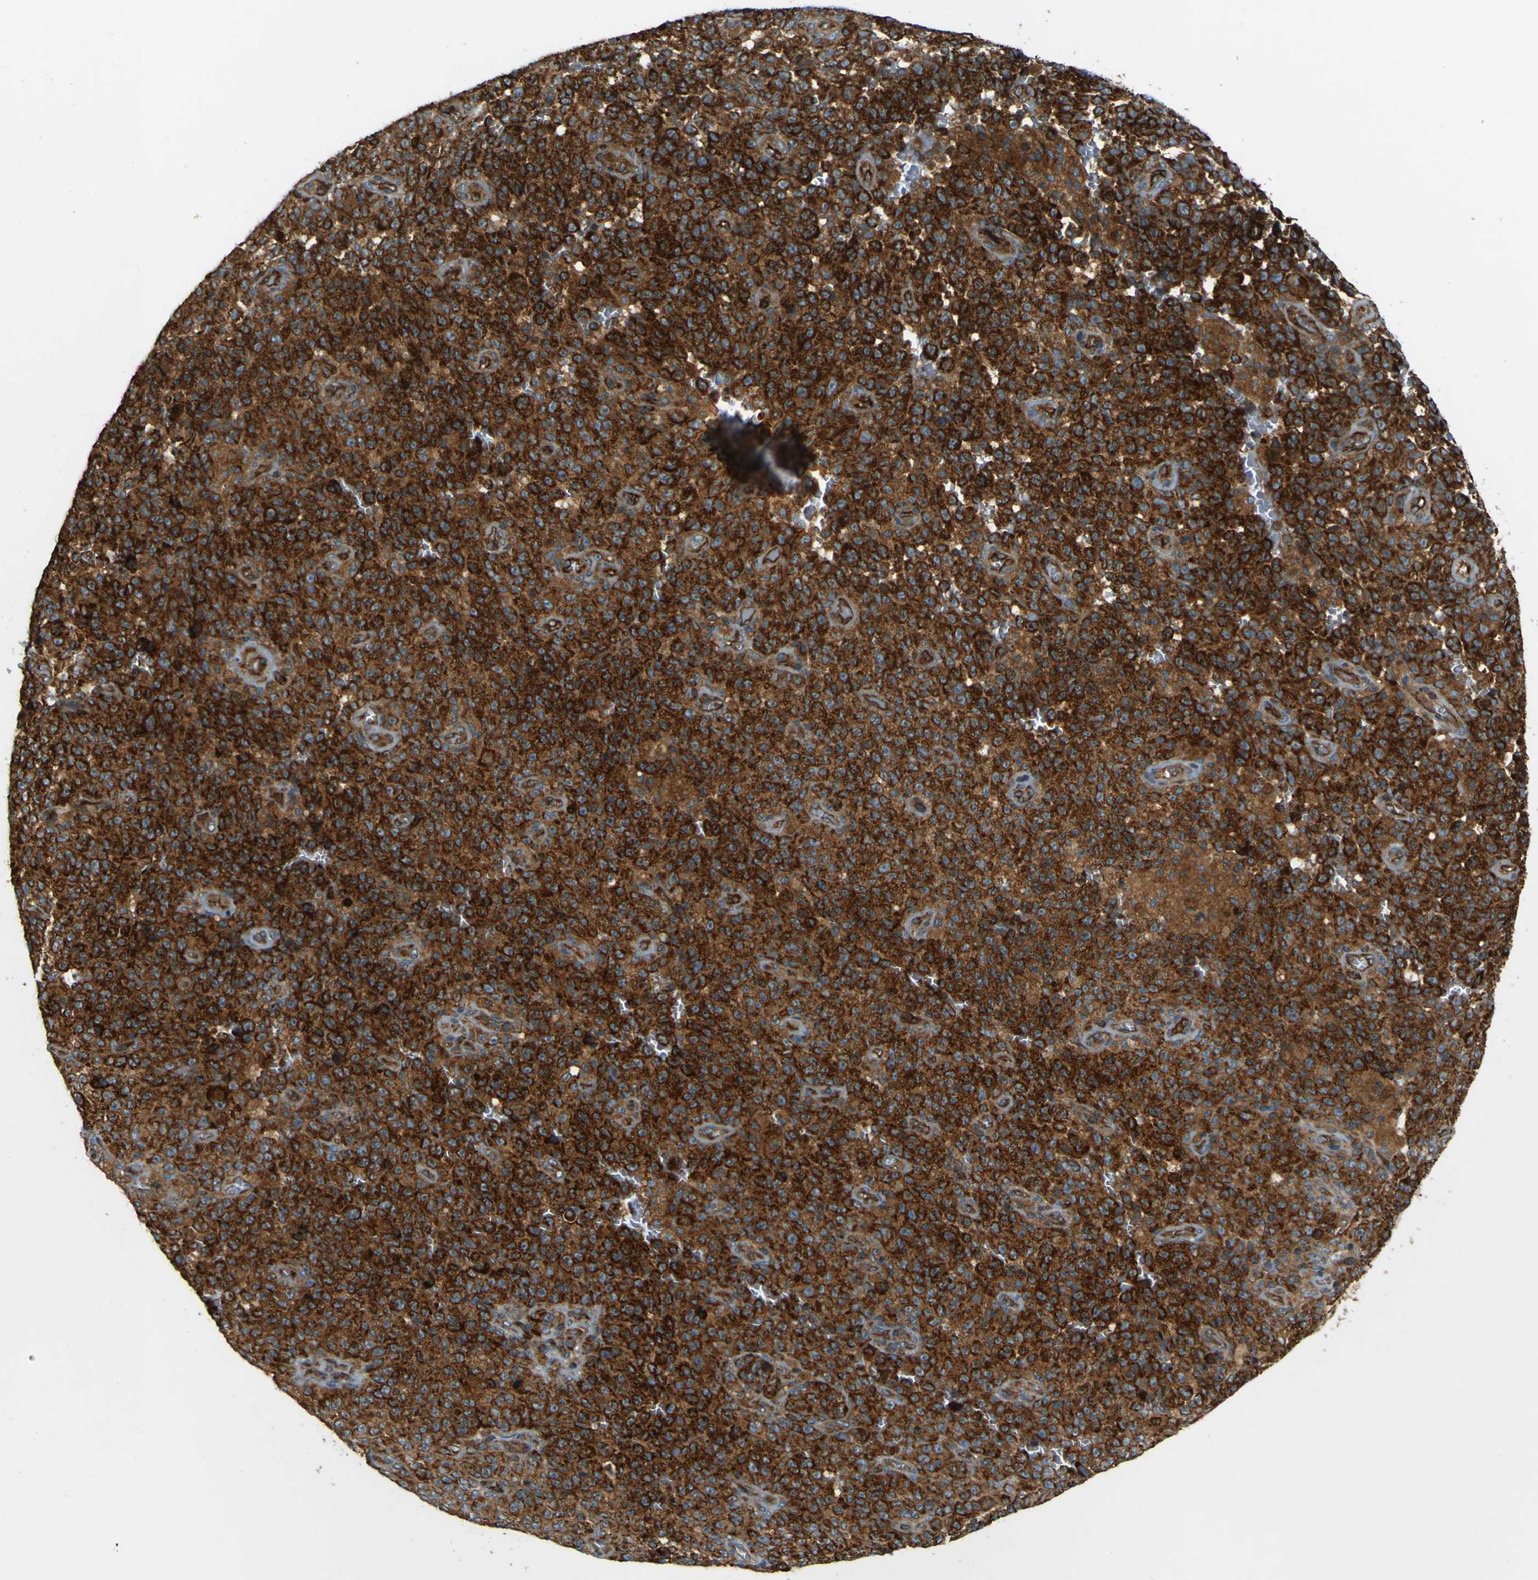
{"staining": {"intensity": "strong", "quantity": ">75%", "location": "cytoplasmic/membranous"}, "tissue": "melanoma", "cell_type": "Tumor cells", "image_type": "cancer", "snomed": [{"axis": "morphology", "description": "Malignant melanoma, NOS"}, {"axis": "topography", "description": "Skin"}], "caption": "A high-resolution photomicrograph shows IHC staining of malignant melanoma, which displays strong cytoplasmic/membranous expression in approximately >75% of tumor cells.", "gene": "DNAJC5", "patient": {"sex": "female", "age": 82}}